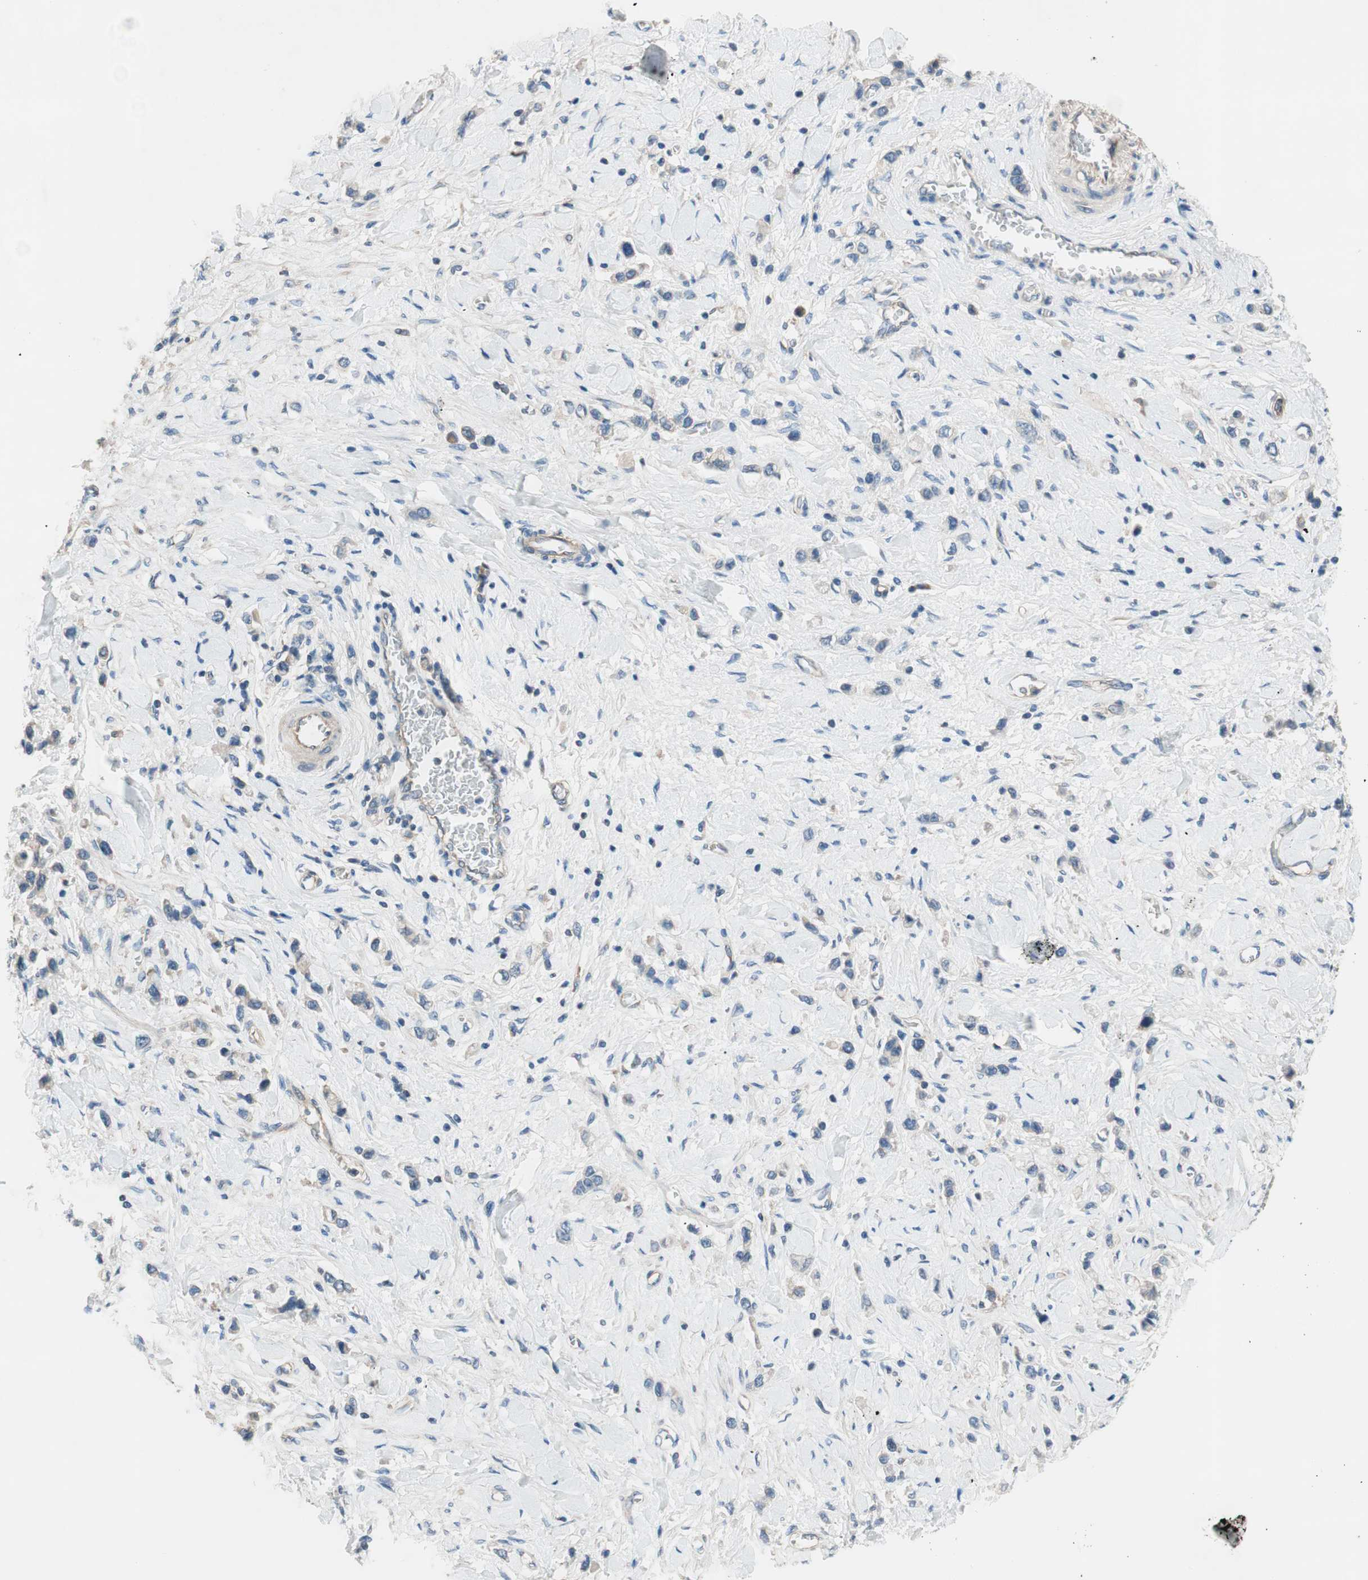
{"staining": {"intensity": "negative", "quantity": "none", "location": "none"}, "tissue": "stomach cancer", "cell_type": "Tumor cells", "image_type": "cancer", "snomed": [{"axis": "morphology", "description": "Normal tissue, NOS"}, {"axis": "morphology", "description": "Adenocarcinoma, NOS"}, {"axis": "topography", "description": "Stomach, upper"}, {"axis": "topography", "description": "Stomach"}], "caption": "This is an immunohistochemistry micrograph of human stomach cancer (adenocarcinoma). There is no staining in tumor cells.", "gene": "CALML3", "patient": {"sex": "female", "age": 65}}